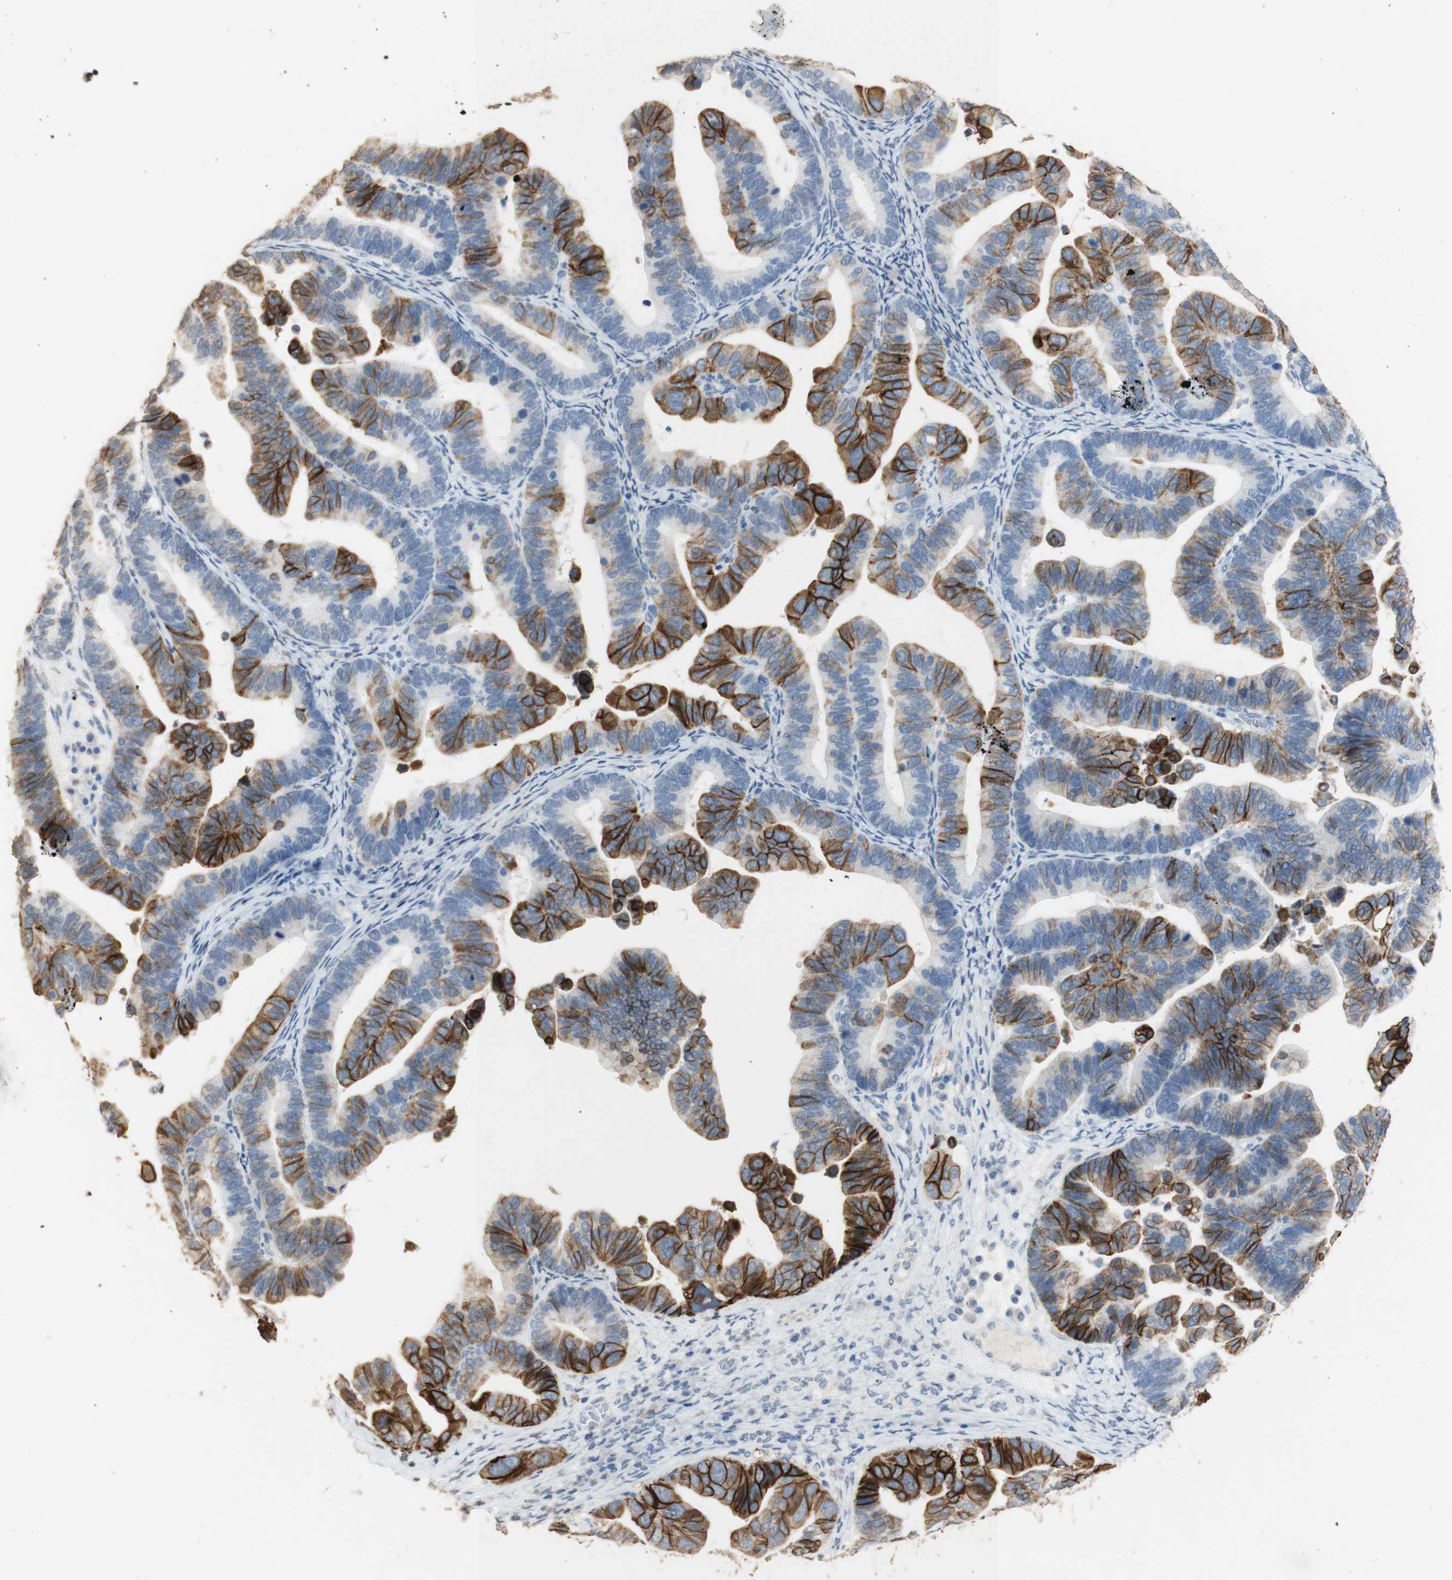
{"staining": {"intensity": "moderate", "quantity": "25%-75%", "location": "cytoplasmic/membranous"}, "tissue": "ovarian cancer", "cell_type": "Tumor cells", "image_type": "cancer", "snomed": [{"axis": "morphology", "description": "Cystadenocarcinoma, serous, NOS"}, {"axis": "topography", "description": "Ovary"}], "caption": "An image showing moderate cytoplasmic/membranous positivity in about 25%-75% of tumor cells in serous cystadenocarcinoma (ovarian), as visualized by brown immunohistochemical staining.", "gene": "L1CAM", "patient": {"sex": "female", "age": 56}}